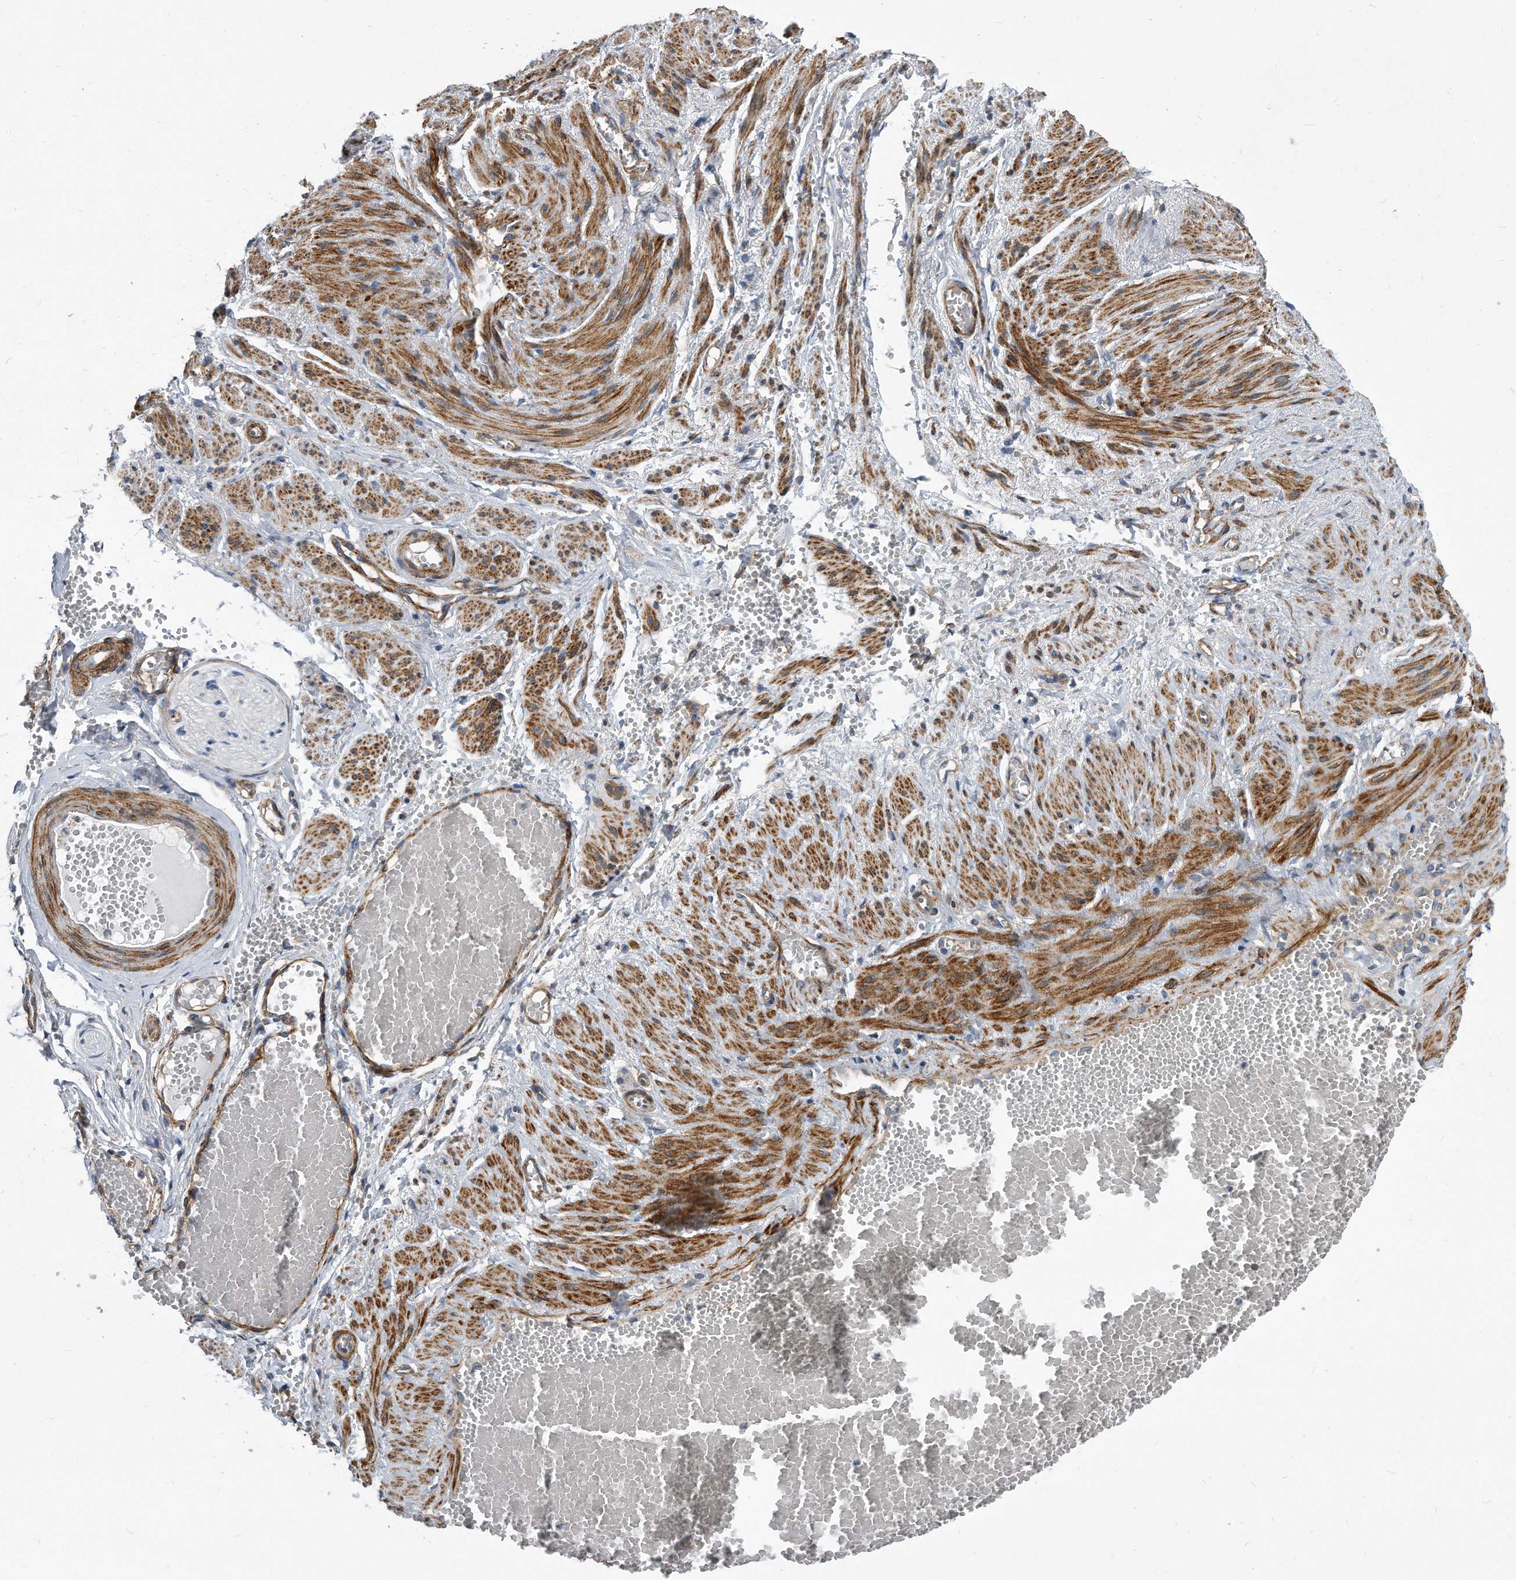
{"staining": {"intensity": "negative", "quantity": "none", "location": "none"}, "tissue": "adipose tissue", "cell_type": "Adipocytes", "image_type": "normal", "snomed": [{"axis": "morphology", "description": "Normal tissue, NOS"}, {"axis": "topography", "description": "Smooth muscle"}, {"axis": "topography", "description": "Peripheral nerve tissue"}], "caption": "Human adipose tissue stained for a protein using immunohistochemistry demonstrates no staining in adipocytes.", "gene": "EIF2B4", "patient": {"sex": "female", "age": 39}}